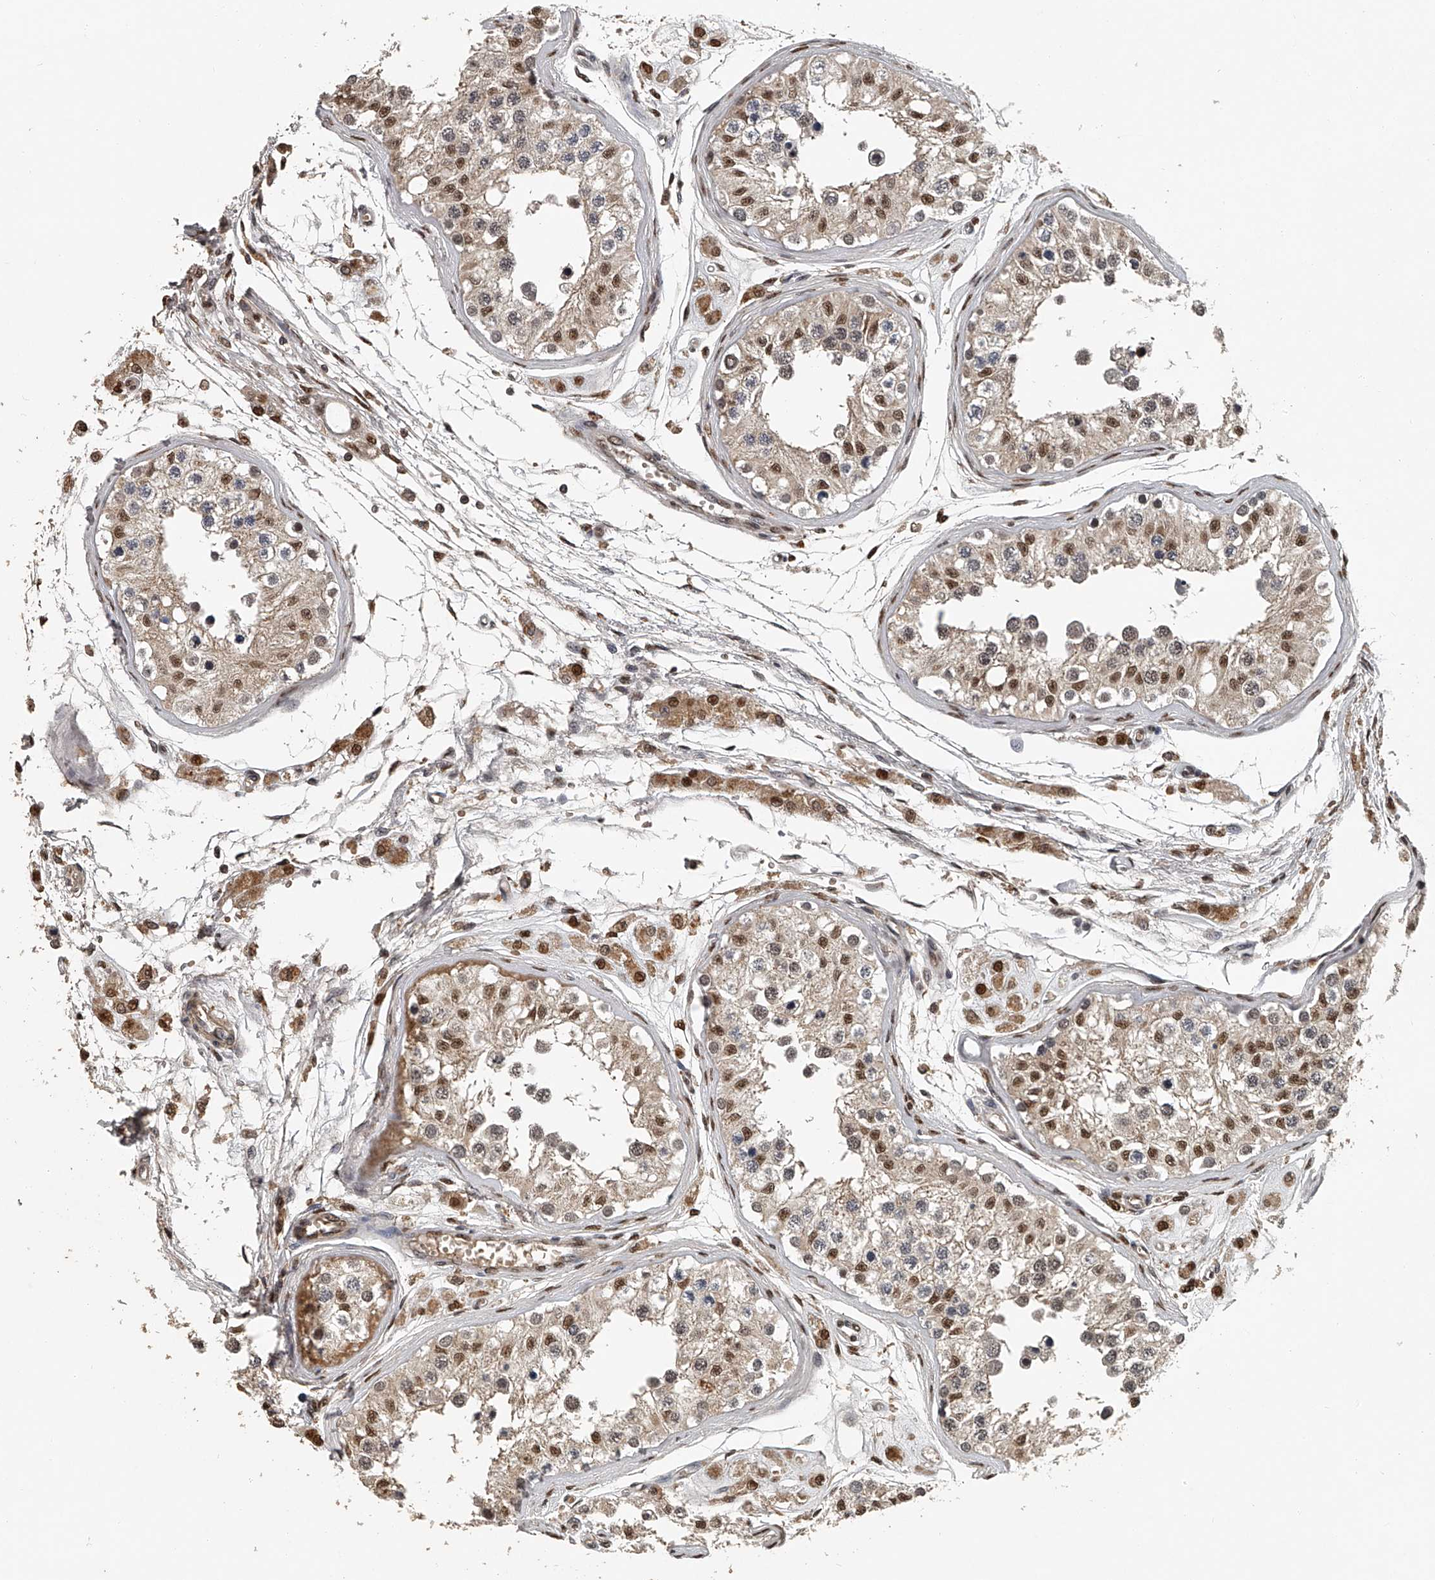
{"staining": {"intensity": "moderate", "quantity": "25%-75%", "location": "nuclear"}, "tissue": "testis", "cell_type": "Cells in seminiferous ducts", "image_type": "normal", "snomed": [{"axis": "morphology", "description": "Normal tissue, NOS"}, {"axis": "morphology", "description": "Adenocarcinoma, metastatic, NOS"}, {"axis": "topography", "description": "Testis"}], "caption": "An IHC micrograph of unremarkable tissue is shown. Protein staining in brown highlights moderate nuclear positivity in testis within cells in seminiferous ducts.", "gene": "PLEKHG1", "patient": {"sex": "male", "age": 26}}